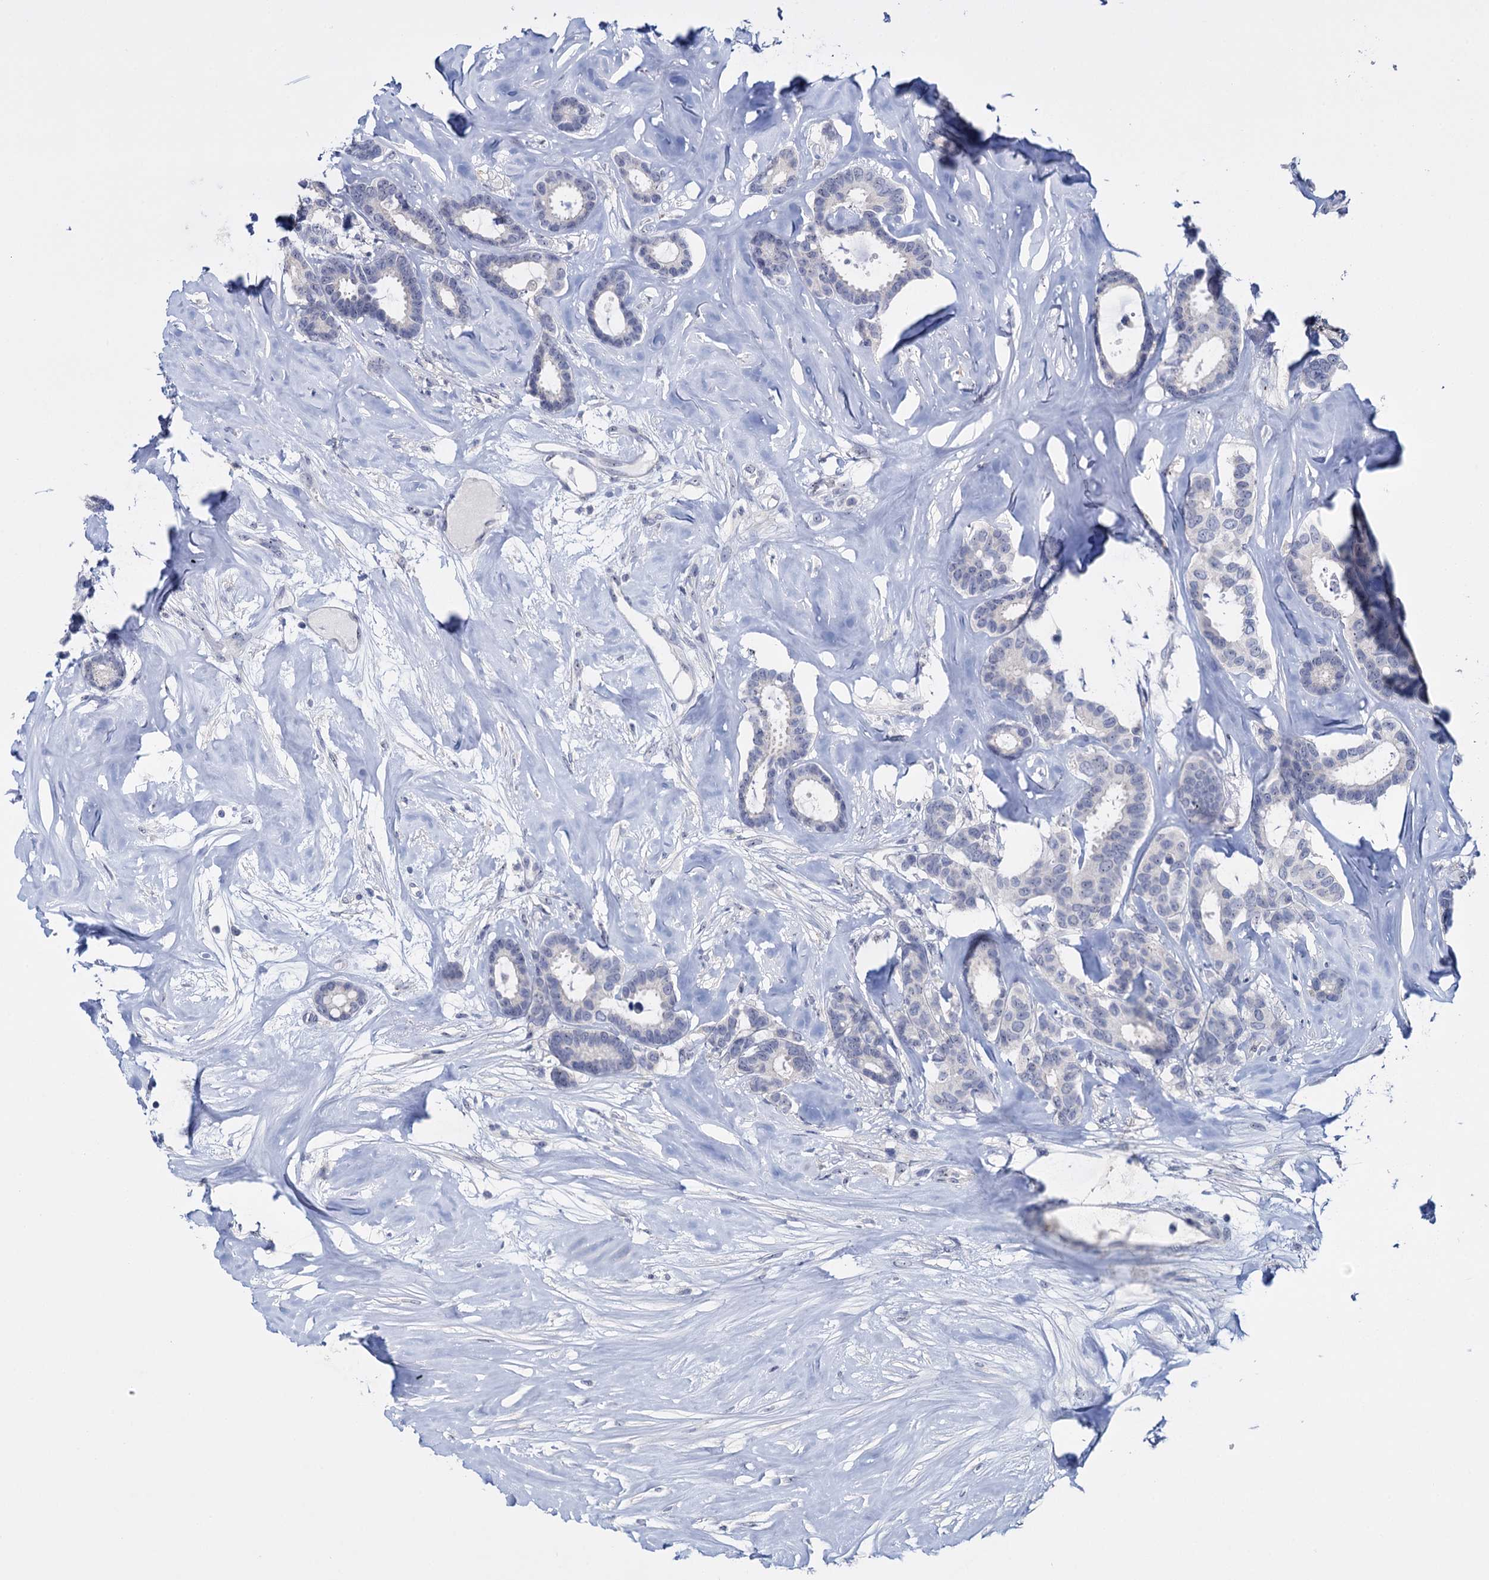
{"staining": {"intensity": "negative", "quantity": "none", "location": "none"}, "tissue": "breast cancer", "cell_type": "Tumor cells", "image_type": "cancer", "snomed": [{"axis": "morphology", "description": "Duct carcinoma"}, {"axis": "topography", "description": "Breast"}], "caption": "This is a micrograph of IHC staining of breast cancer (intraductal carcinoma), which shows no staining in tumor cells. The staining was performed using DAB (3,3'-diaminobenzidine) to visualize the protein expression in brown, while the nuclei were stained in blue with hematoxylin (Magnification: 20x).", "gene": "SFN", "patient": {"sex": "female", "age": 87}}